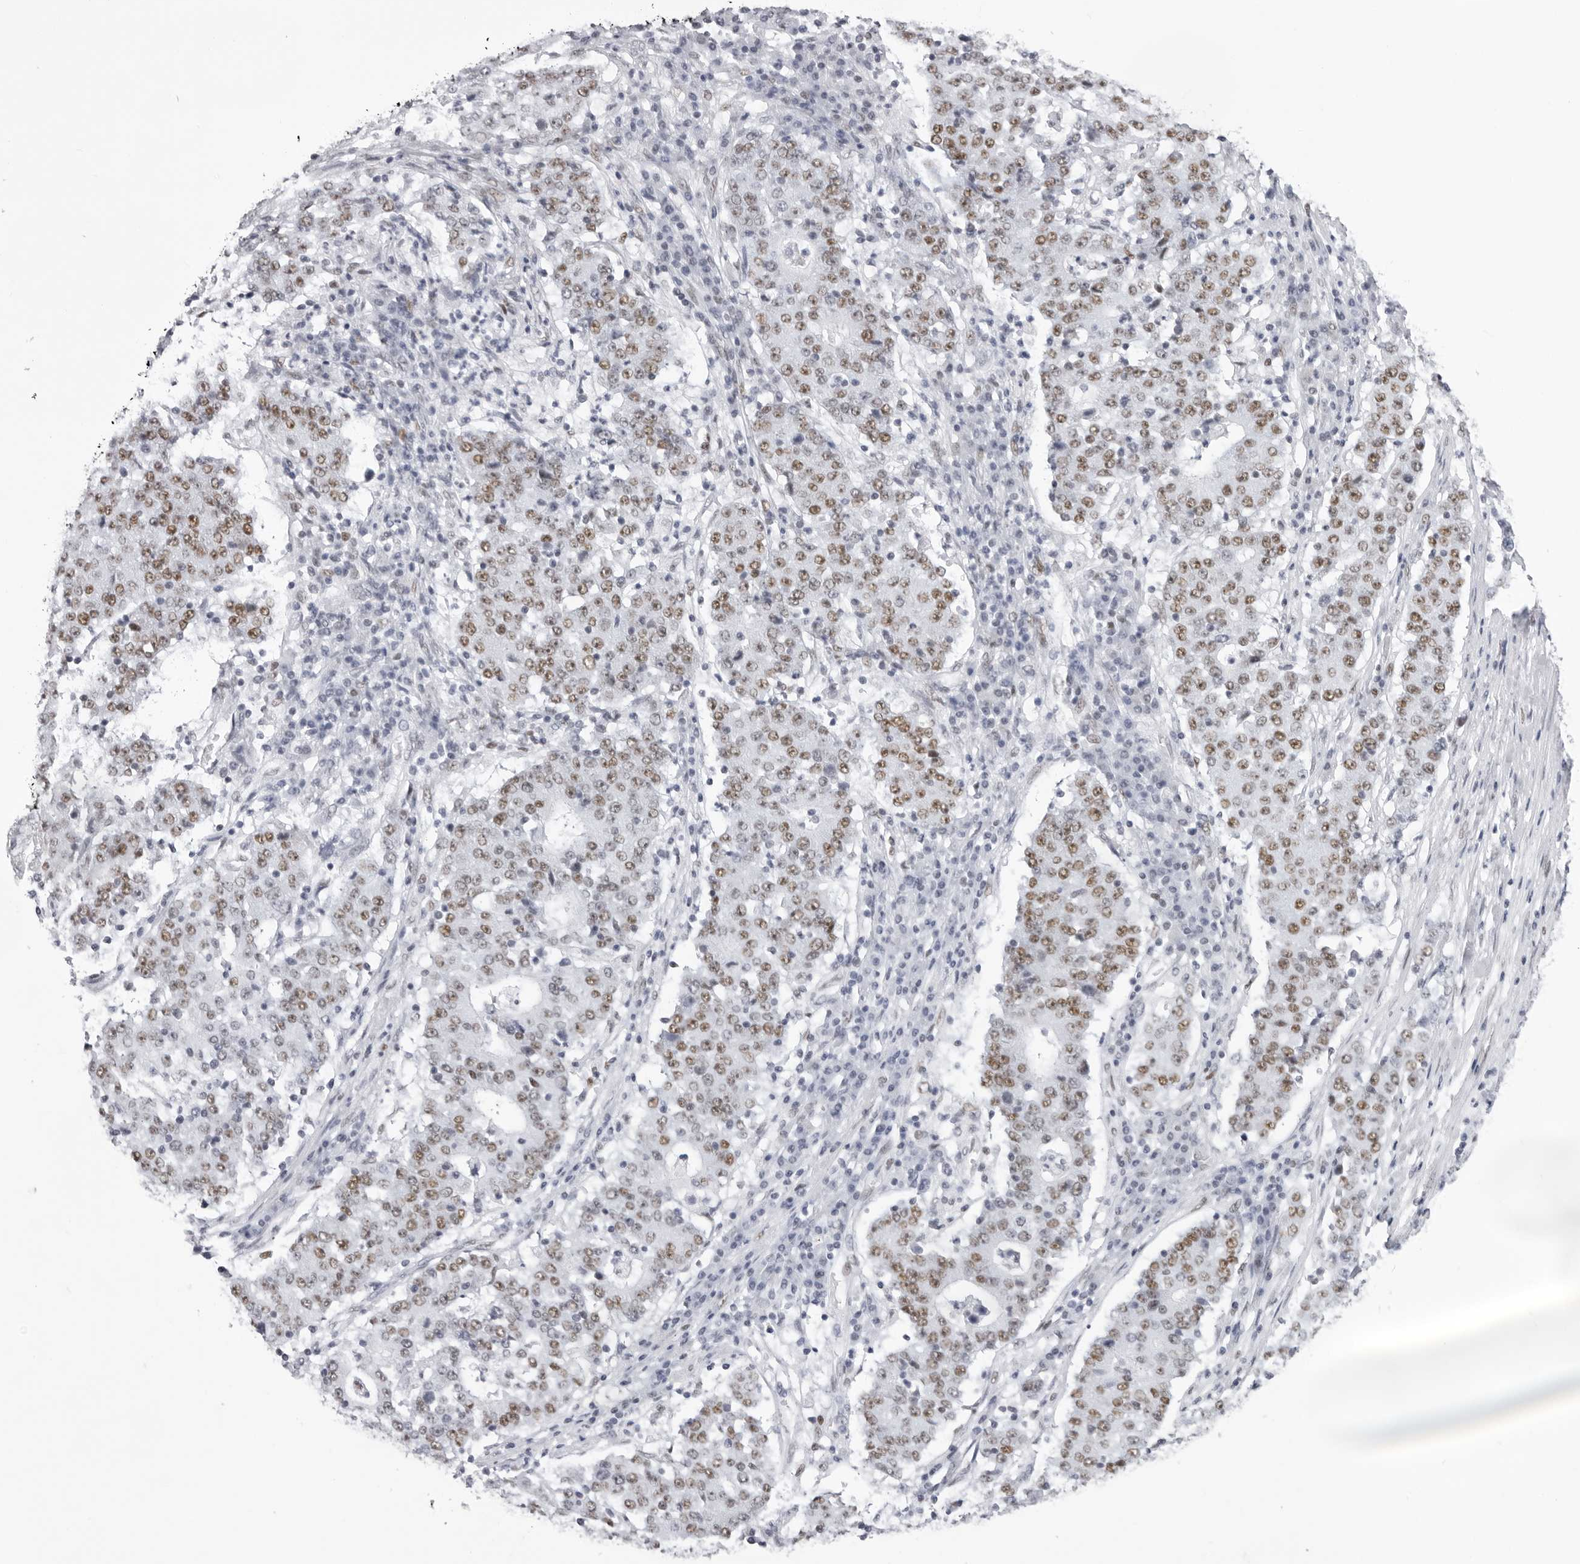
{"staining": {"intensity": "weak", "quantity": ">75%", "location": "nuclear"}, "tissue": "stomach cancer", "cell_type": "Tumor cells", "image_type": "cancer", "snomed": [{"axis": "morphology", "description": "Adenocarcinoma, NOS"}, {"axis": "topography", "description": "Stomach"}], "caption": "Protein staining reveals weak nuclear staining in approximately >75% of tumor cells in stomach cancer.", "gene": "IRF2BP2", "patient": {"sex": "male", "age": 59}}